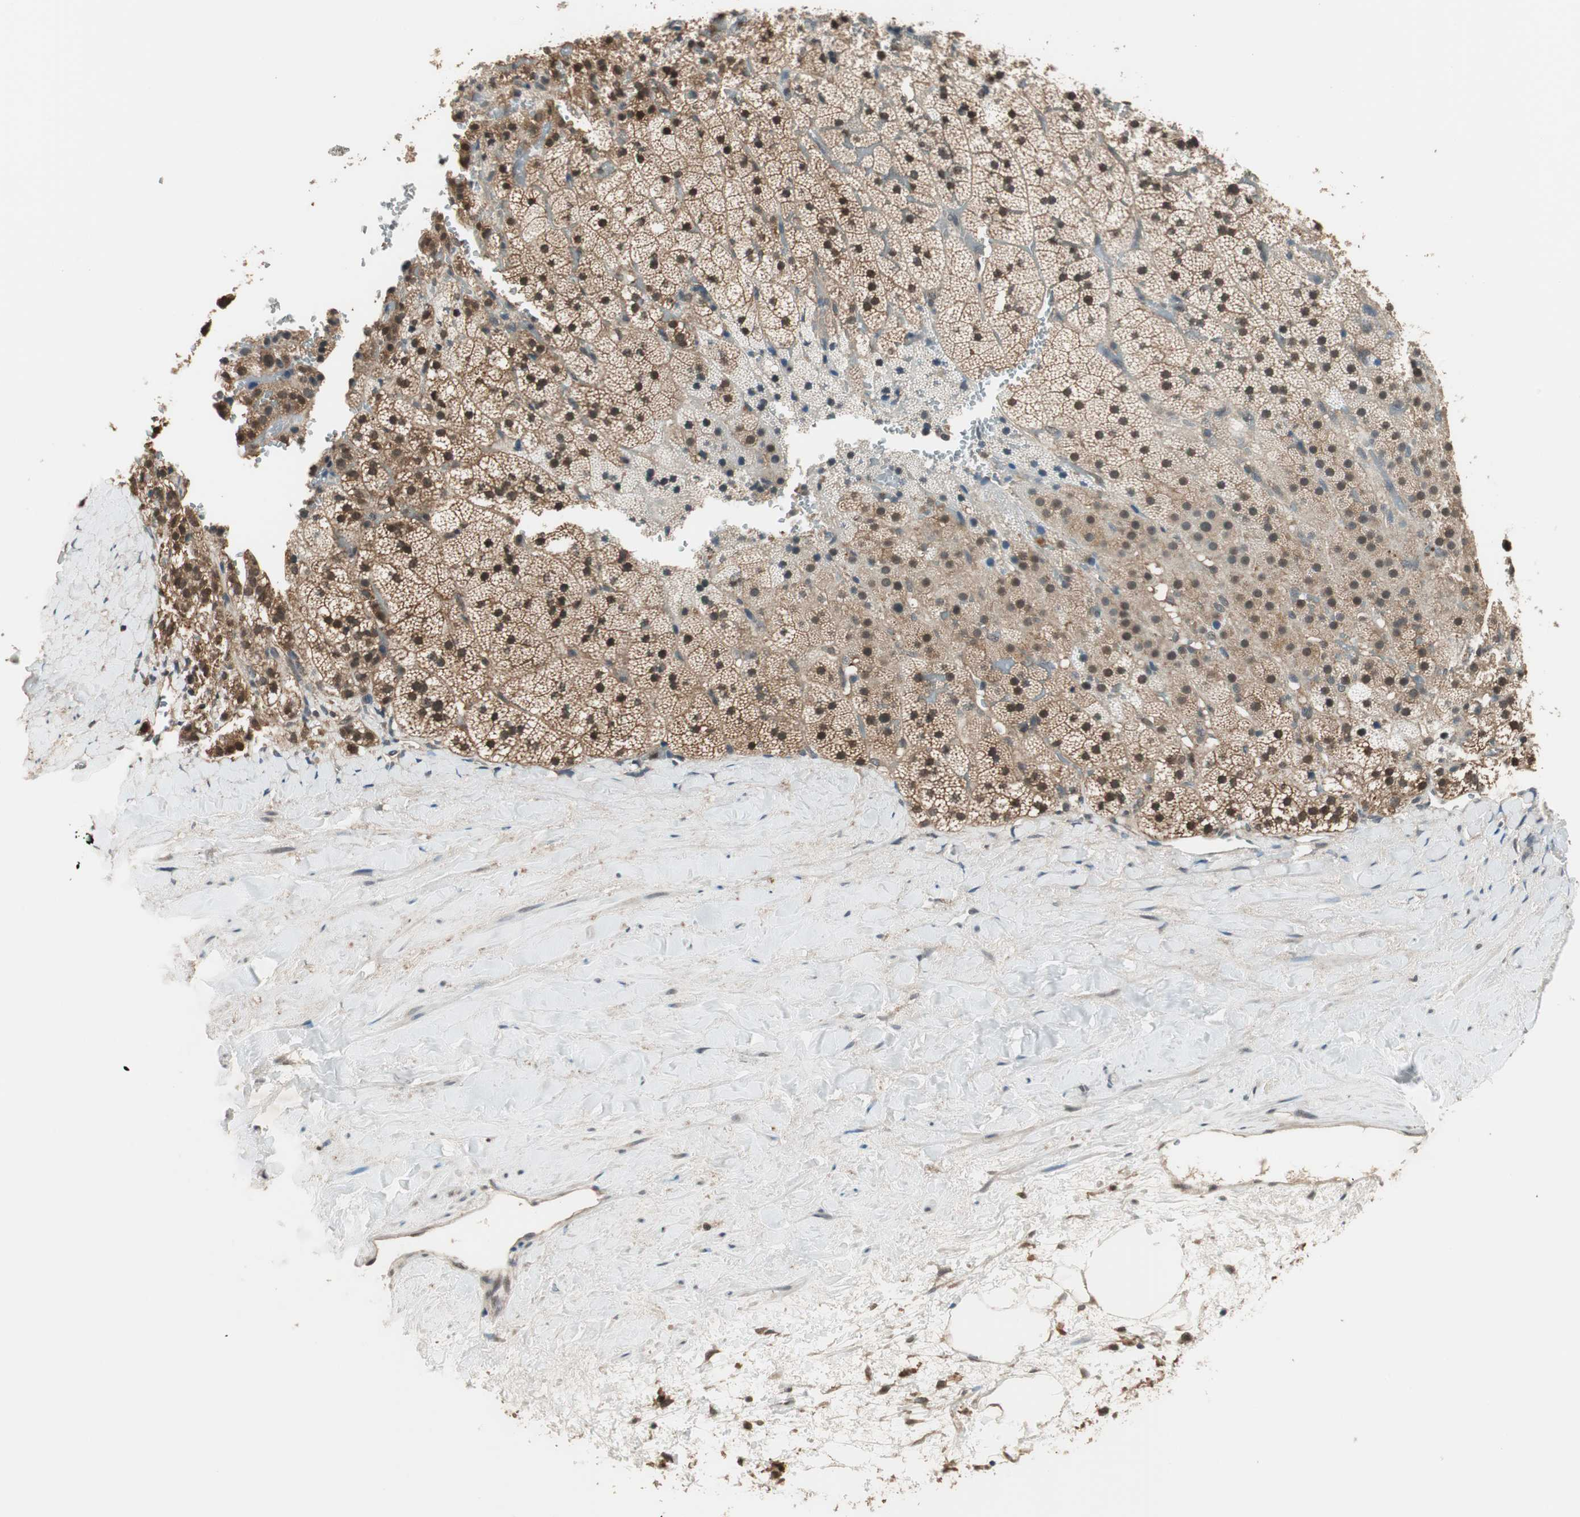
{"staining": {"intensity": "moderate", "quantity": ">75%", "location": "cytoplasmic/membranous,nuclear"}, "tissue": "adrenal gland", "cell_type": "Glandular cells", "image_type": "normal", "snomed": [{"axis": "morphology", "description": "Normal tissue, NOS"}, {"axis": "topography", "description": "Adrenal gland"}], "caption": "Immunohistochemistry (IHC) histopathology image of benign adrenal gland: adrenal gland stained using immunohistochemistry exhibits medium levels of moderate protein expression localized specifically in the cytoplasmic/membranous,nuclear of glandular cells, appearing as a cytoplasmic/membranous,nuclear brown color.", "gene": "USP5", "patient": {"sex": "male", "age": 35}}